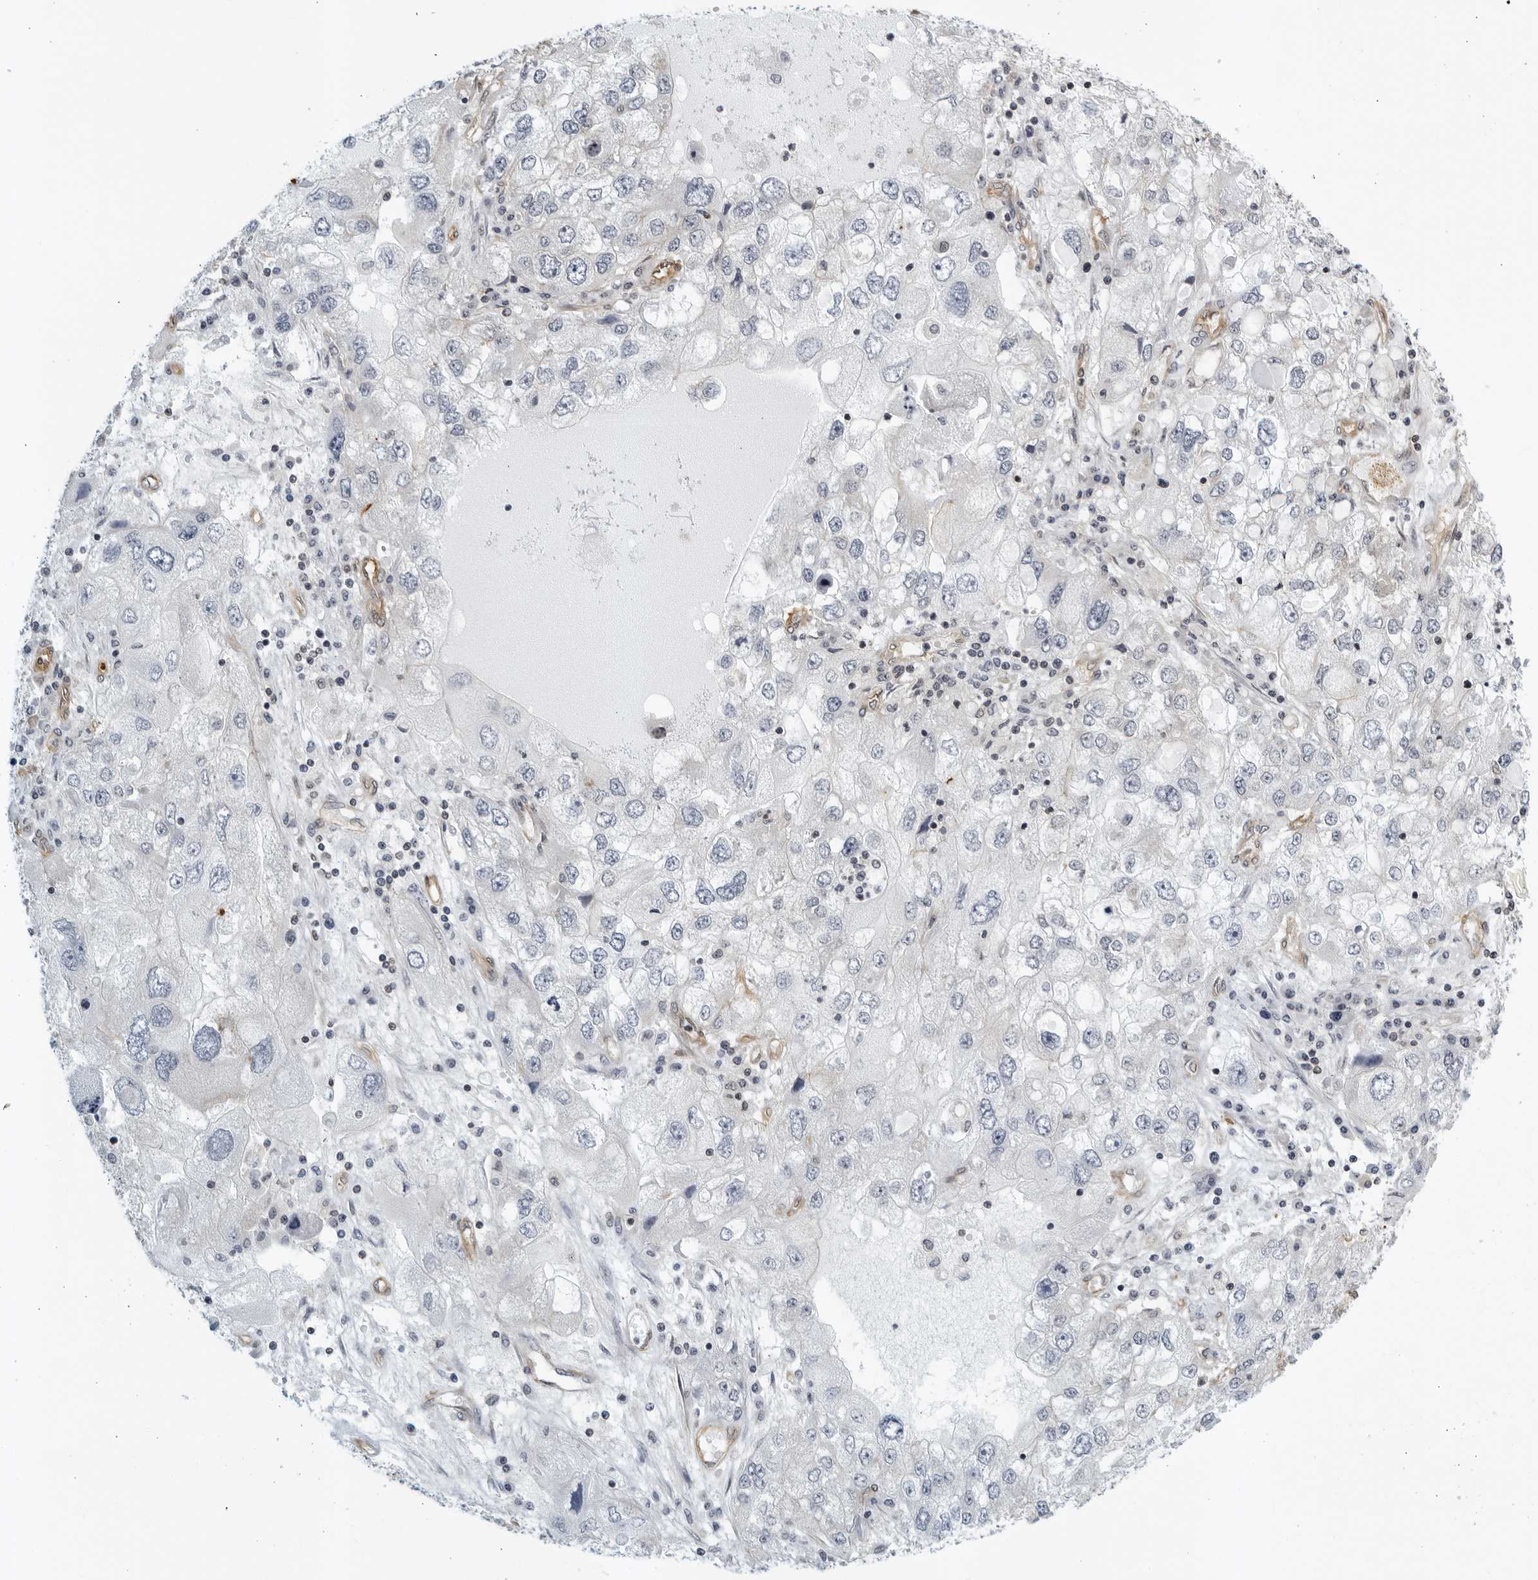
{"staining": {"intensity": "moderate", "quantity": "25%-75%", "location": "cytoplasmic/membranous"}, "tissue": "endometrial cancer", "cell_type": "Tumor cells", "image_type": "cancer", "snomed": [{"axis": "morphology", "description": "Adenocarcinoma, NOS"}, {"axis": "topography", "description": "Endometrium"}], "caption": "The micrograph demonstrates a brown stain indicating the presence of a protein in the cytoplasmic/membranous of tumor cells in endometrial cancer (adenocarcinoma).", "gene": "SERTAD4", "patient": {"sex": "female", "age": 49}}